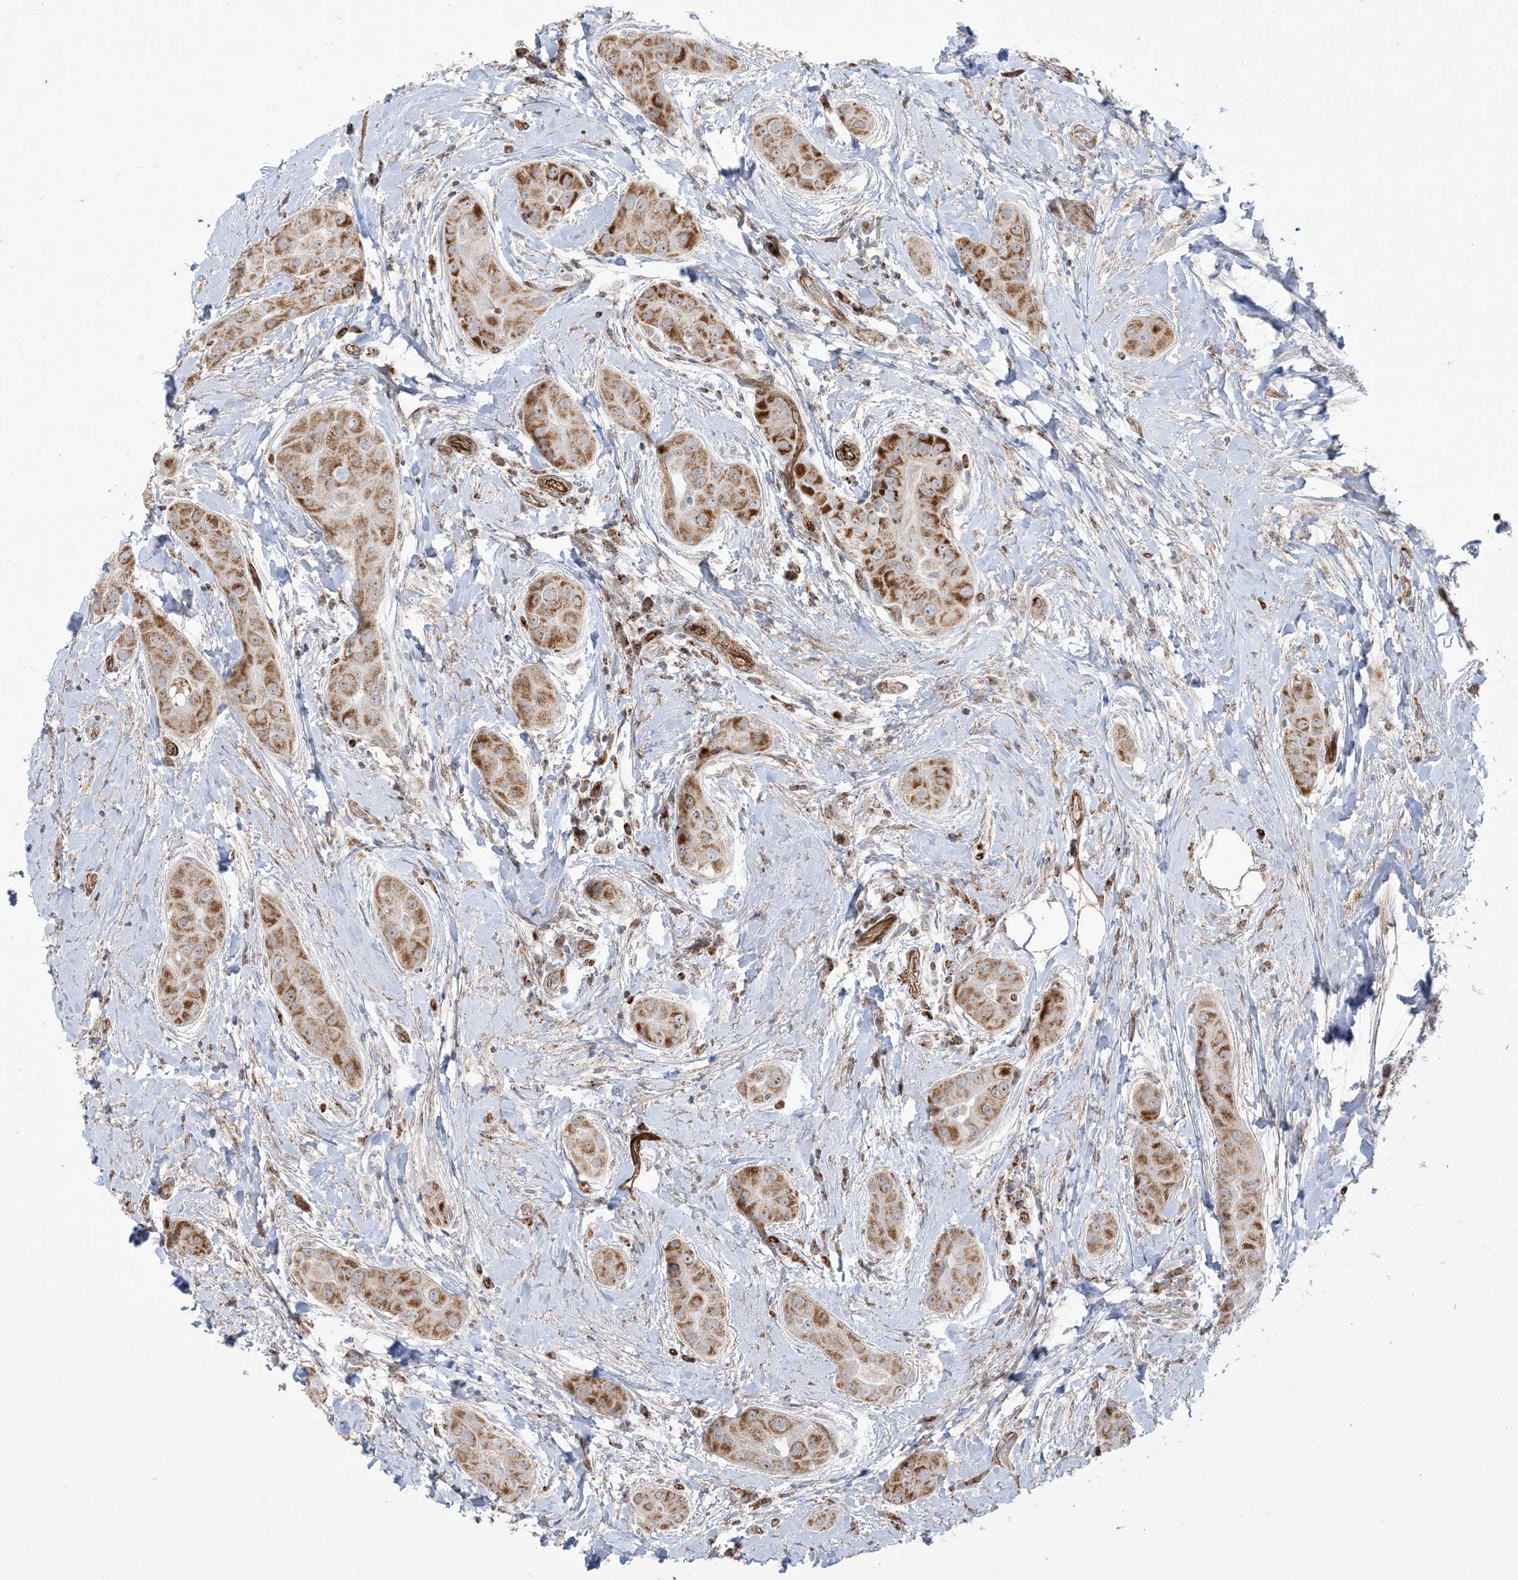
{"staining": {"intensity": "moderate", "quantity": ">75%", "location": "cytoplasmic/membranous"}, "tissue": "thyroid cancer", "cell_type": "Tumor cells", "image_type": "cancer", "snomed": [{"axis": "morphology", "description": "Papillary adenocarcinoma, NOS"}, {"axis": "topography", "description": "Thyroid gland"}], "caption": "IHC image of neoplastic tissue: thyroid papillary adenocarcinoma stained using immunohistochemistry exhibits medium levels of moderate protein expression localized specifically in the cytoplasmic/membranous of tumor cells, appearing as a cytoplasmic/membranous brown color.", "gene": "AGA", "patient": {"sex": "male", "age": 33}}